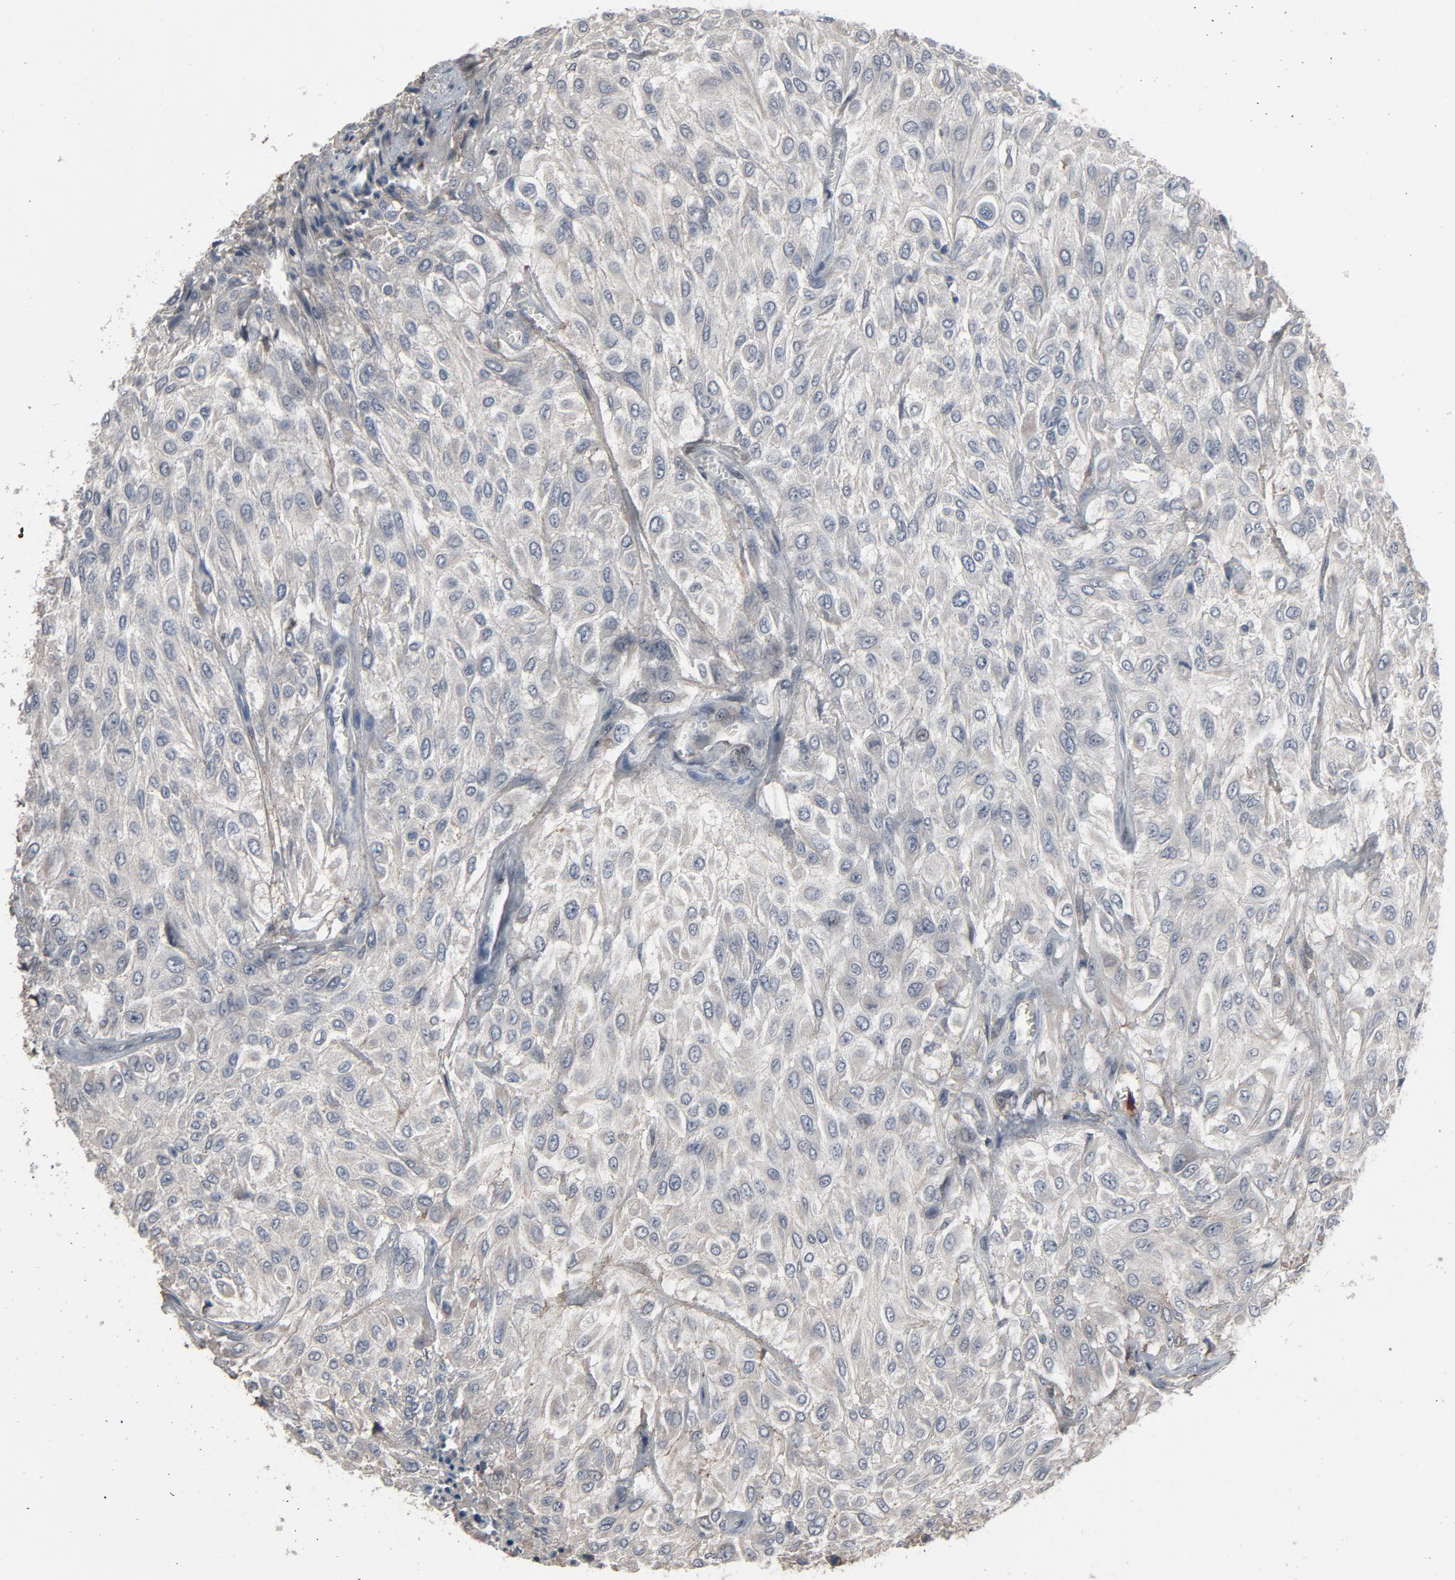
{"staining": {"intensity": "negative", "quantity": "none", "location": "none"}, "tissue": "urothelial cancer", "cell_type": "Tumor cells", "image_type": "cancer", "snomed": [{"axis": "morphology", "description": "Urothelial carcinoma, High grade"}, {"axis": "topography", "description": "Urinary bladder"}], "caption": "Urothelial cancer stained for a protein using immunohistochemistry reveals no positivity tumor cells.", "gene": "PDZD4", "patient": {"sex": "male", "age": 57}}